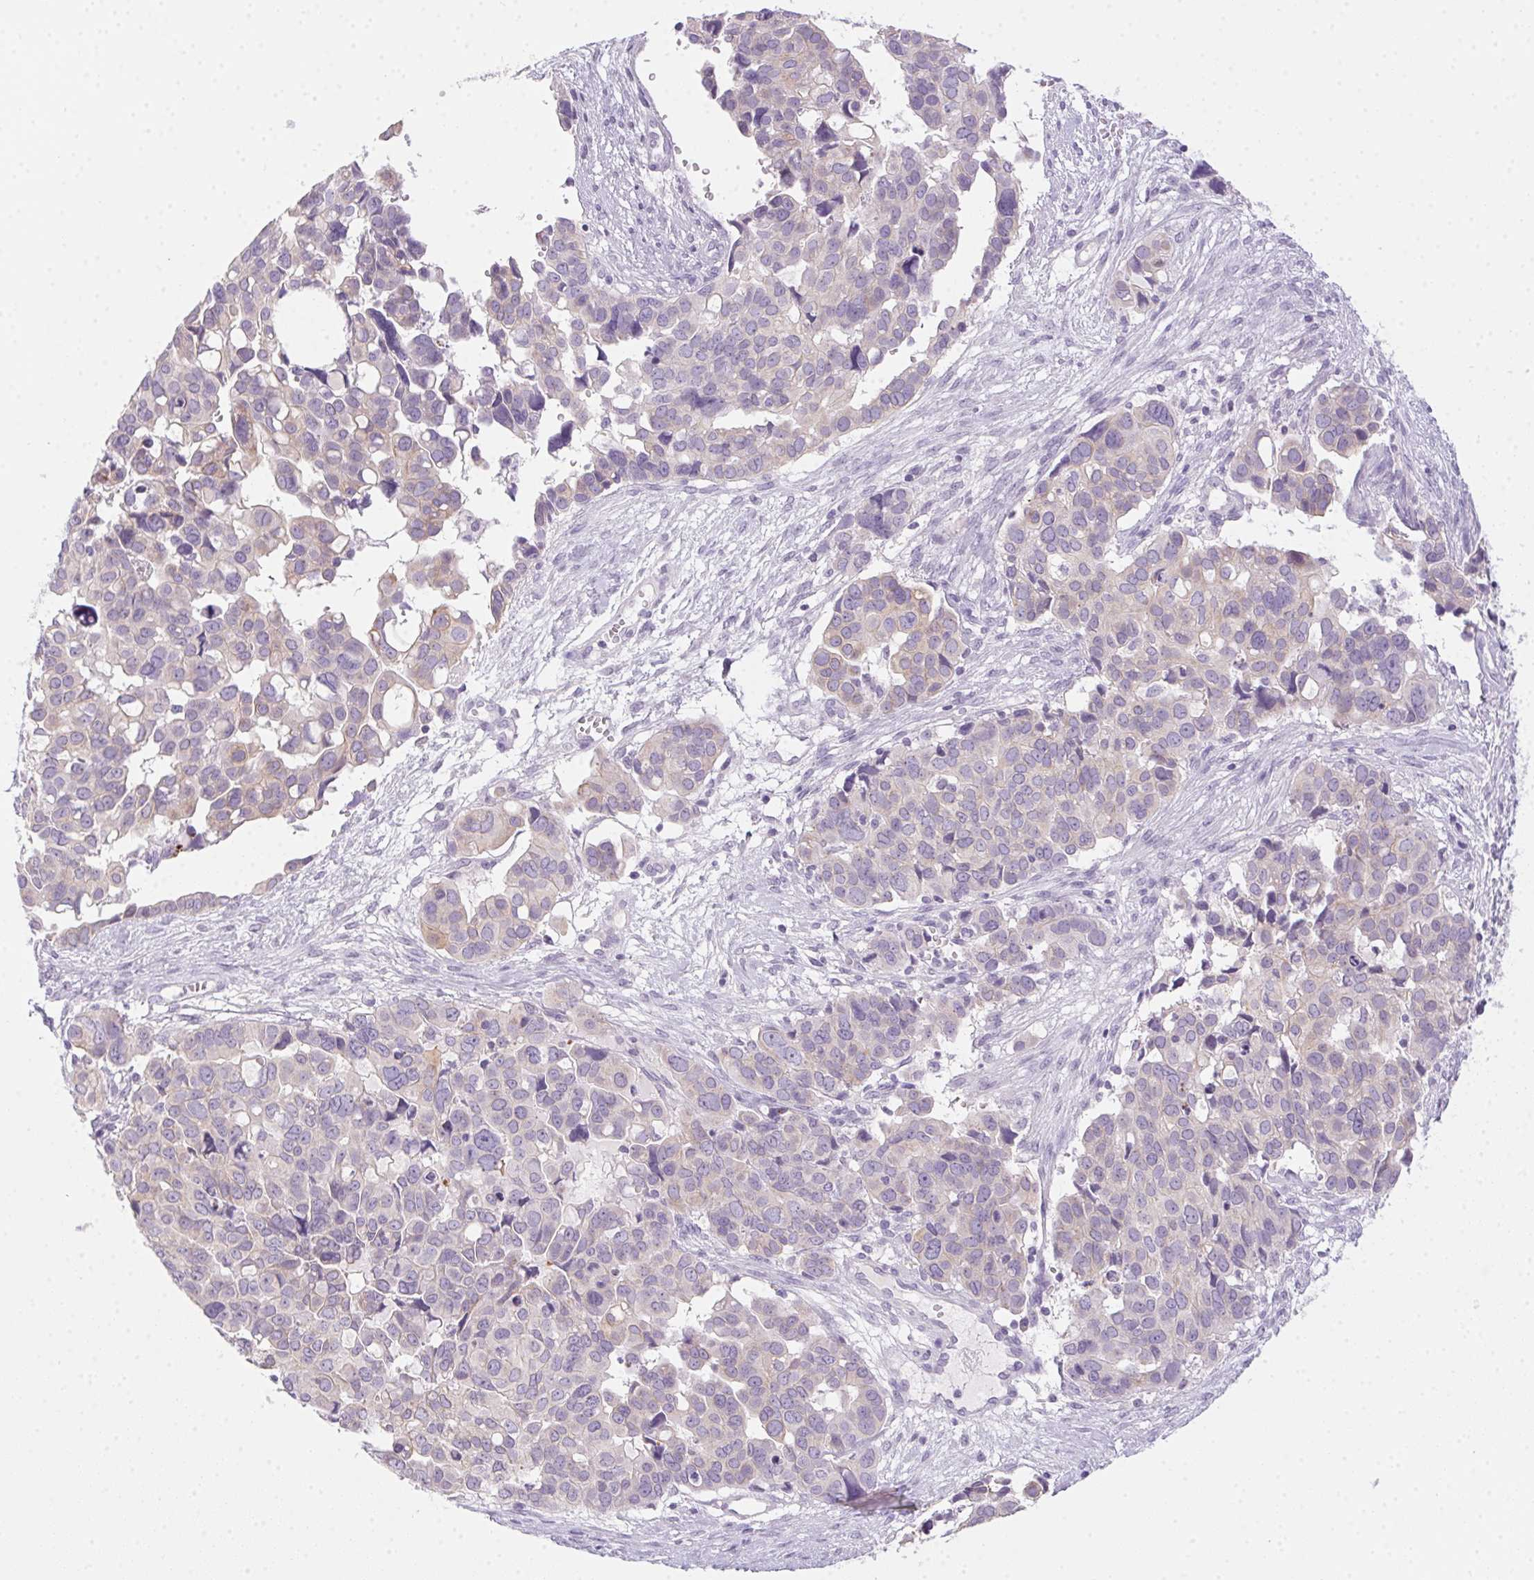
{"staining": {"intensity": "negative", "quantity": "none", "location": "none"}, "tissue": "ovarian cancer", "cell_type": "Tumor cells", "image_type": "cancer", "snomed": [{"axis": "morphology", "description": "Carcinoma, endometroid"}, {"axis": "topography", "description": "Ovary"}], "caption": "The photomicrograph demonstrates no staining of tumor cells in endometroid carcinoma (ovarian).", "gene": "POPDC2", "patient": {"sex": "female", "age": 78}}